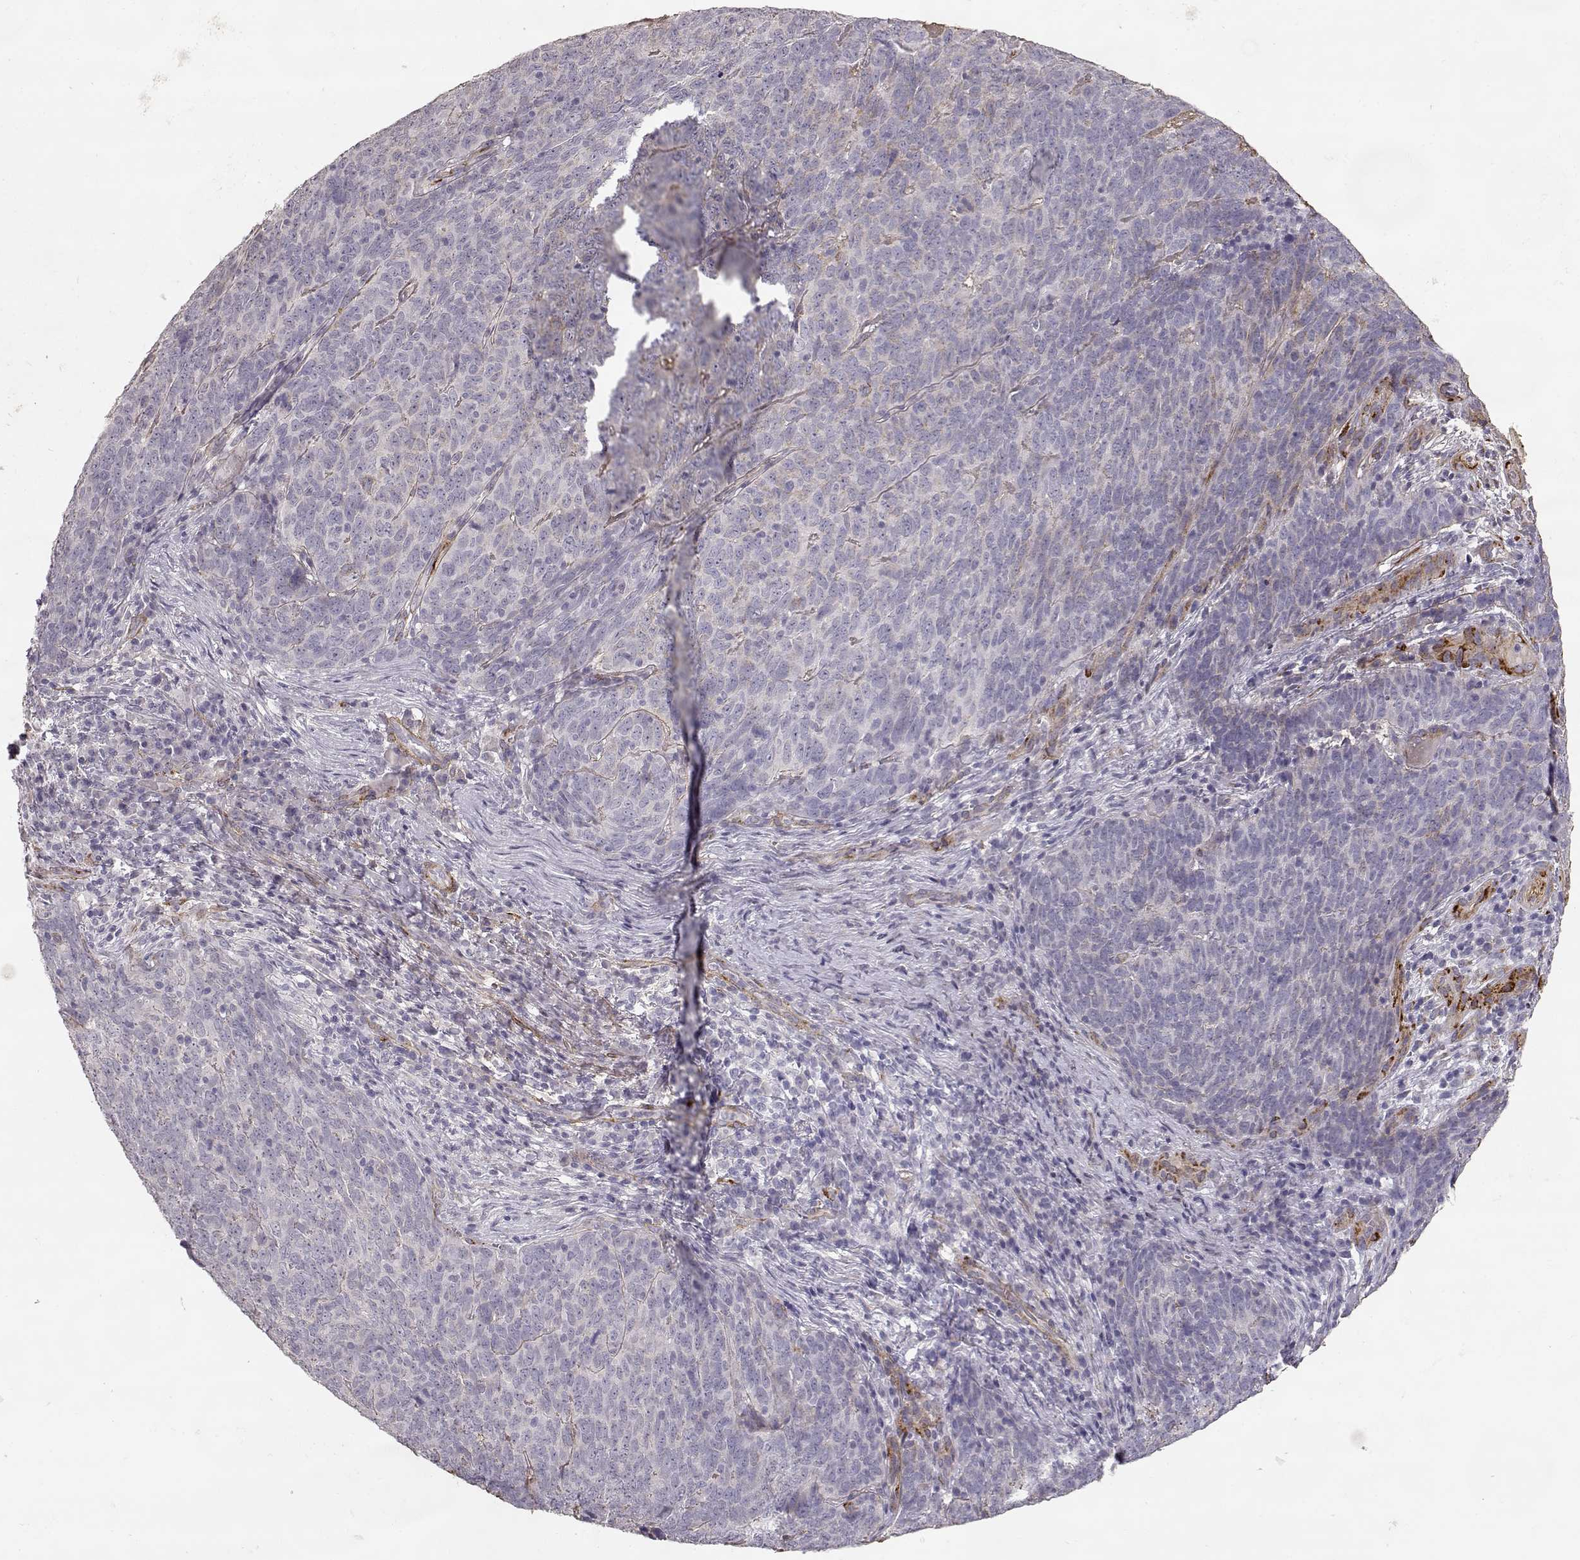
{"staining": {"intensity": "negative", "quantity": "none", "location": "none"}, "tissue": "skin cancer", "cell_type": "Tumor cells", "image_type": "cancer", "snomed": [{"axis": "morphology", "description": "Squamous cell carcinoma, NOS"}, {"axis": "topography", "description": "Skin"}, {"axis": "topography", "description": "Anal"}], "caption": "Immunohistochemistry (IHC) histopathology image of neoplastic tissue: human skin cancer (squamous cell carcinoma) stained with DAB (3,3'-diaminobenzidine) demonstrates no significant protein staining in tumor cells.", "gene": "LAMC1", "patient": {"sex": "female", "age": 51}}